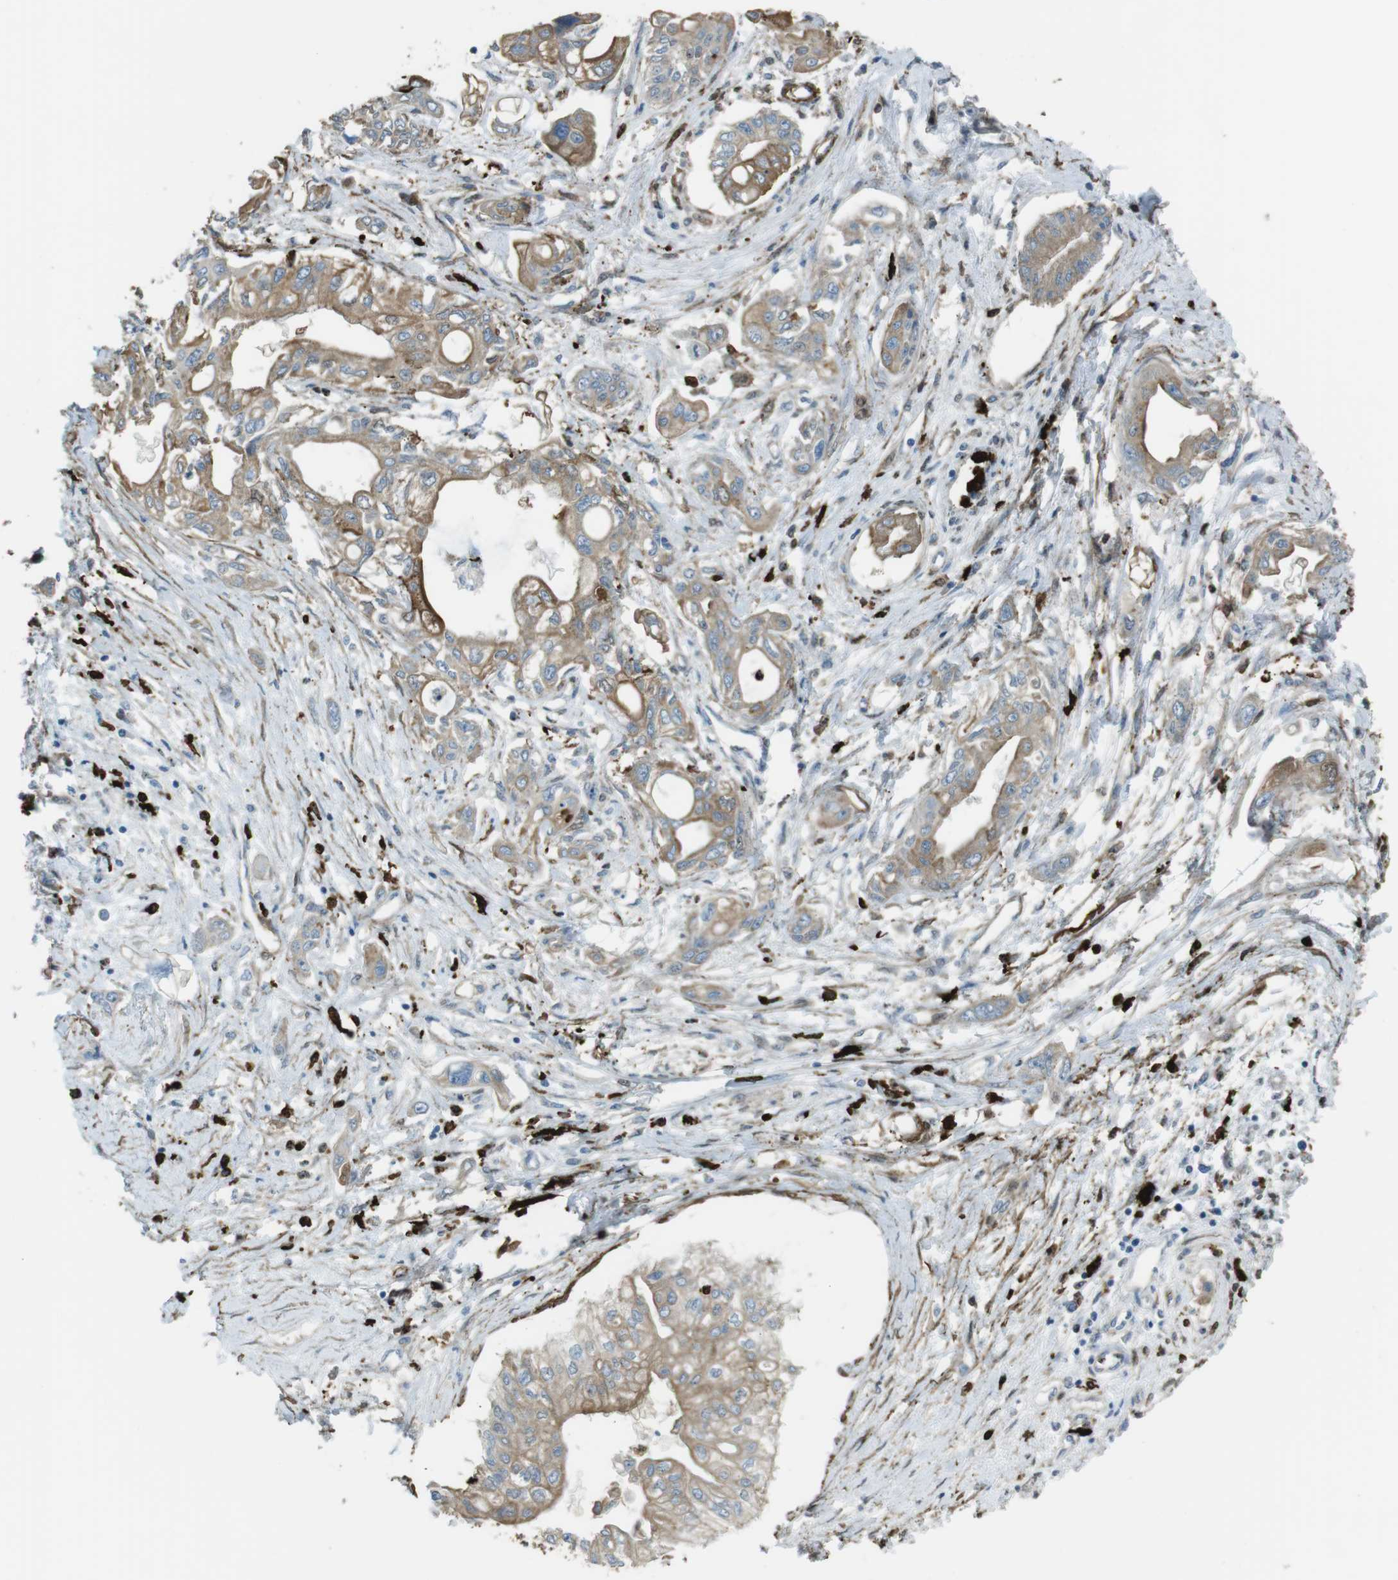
{"staining": {"intensity": "weak", "quantity": ">75%", "location": "cytoplasmic/membranous"}, "tissue": "pancreatic cancer", "cell_type": "Tumor cells", "image_type": "cancer", "snomed": [{"axis": "morphology", "description": "Adenocarcinoma, NOS"}, {"axis": "topography", "description": "Pancreas"}], "caption": "Pancreatic cancer (adenocarcinoma) stained for a protein (brown) displays weak cytoplasmic/membranous positive positivity in about >75% of tumor cells.", "gene": "SFT2D1", "patient": {"sex": "female", "age": 77}}